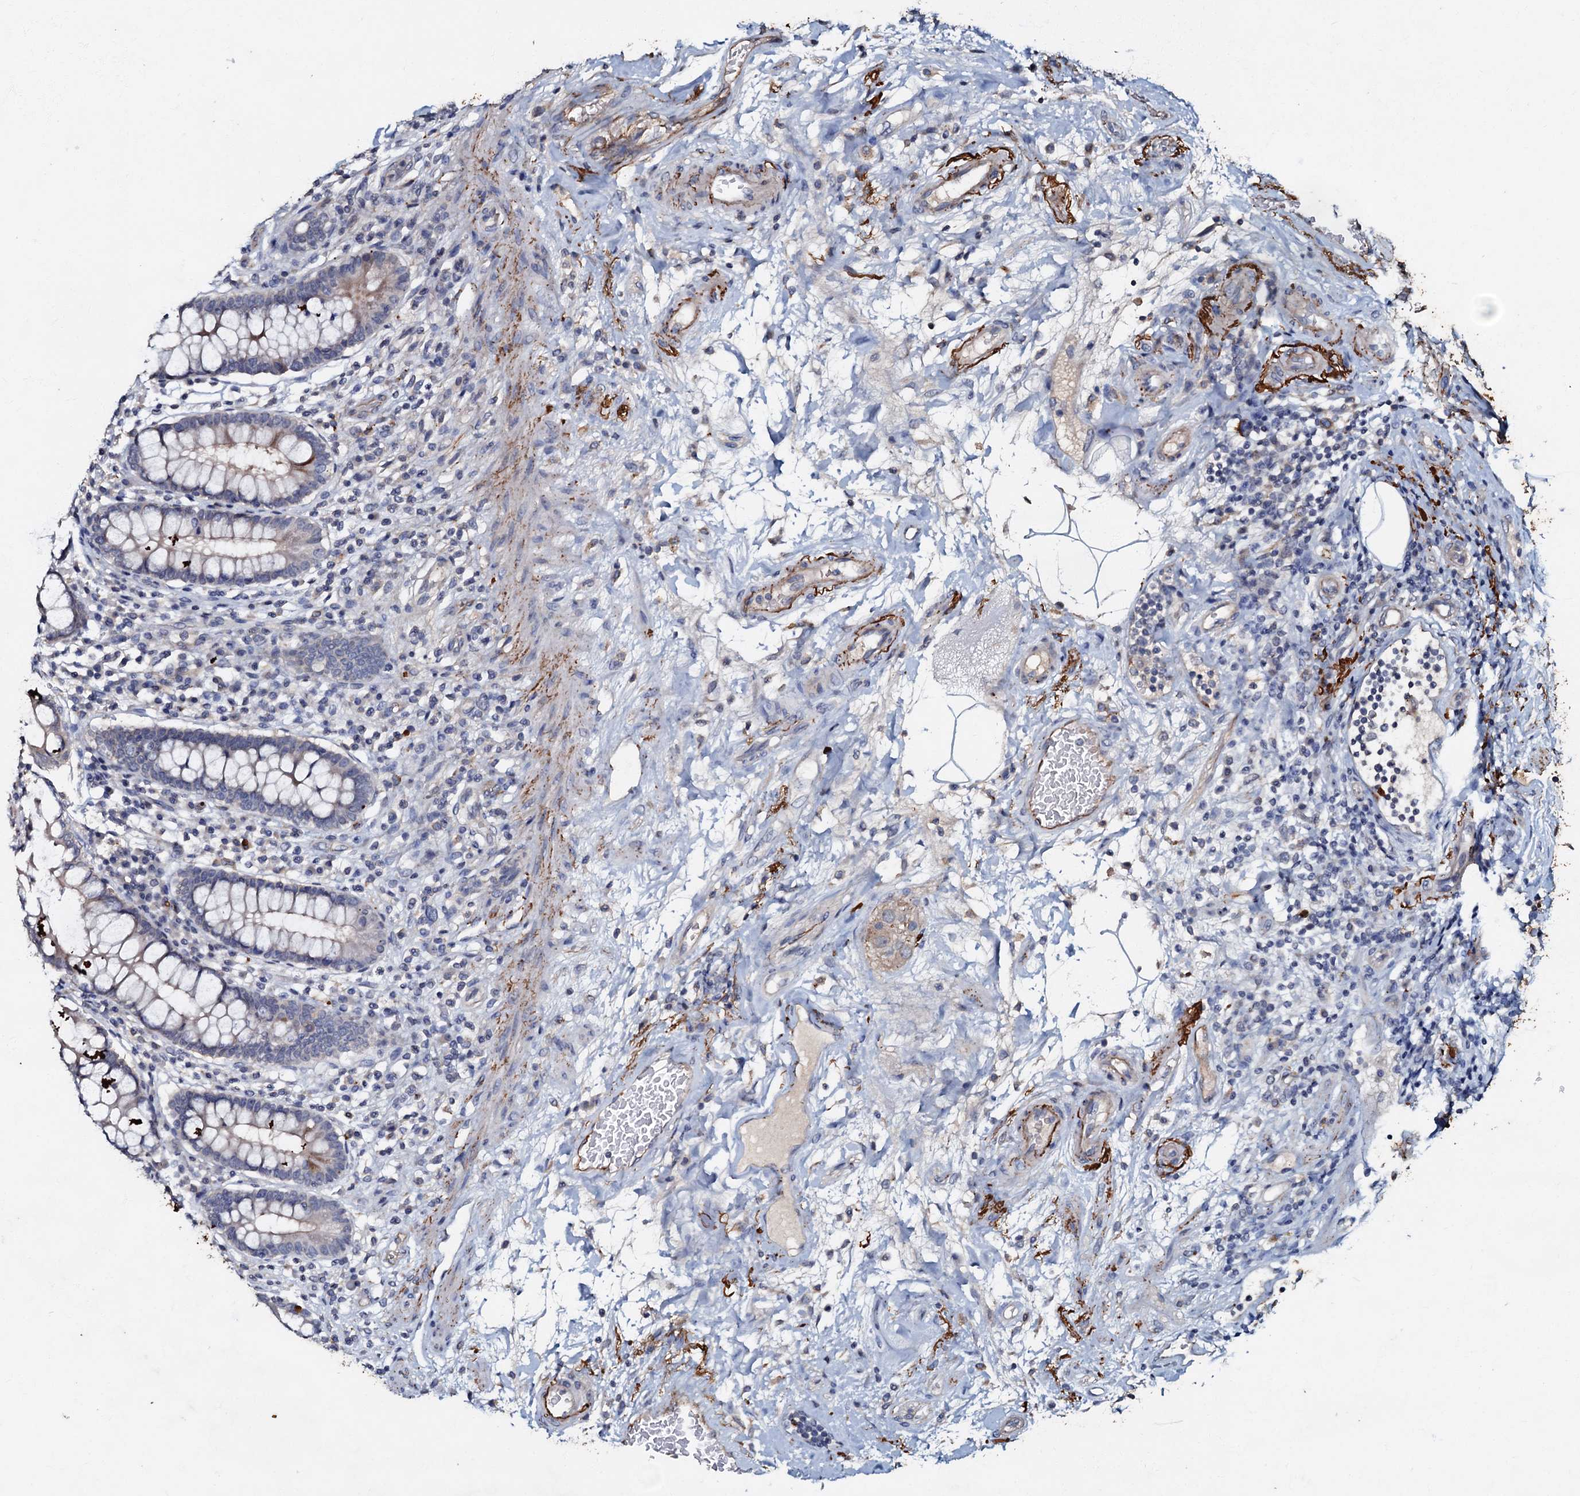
{"staining": {"intensity": "moderate", "quantity": ">75%", "location": "cytoplasmic/membranous"}, "tissue": "colon", "cell_type": "Endothelial cells", "image_type": "normal", "snomed": [{"axis": "morphology", "description": "Normal tissue, NOS"}, {"axis": "topography", "description": "Colon"}], "caption": "Unremarkable colon was stained to show a protein in brown. There is medium levels of moderate cytoplasmic/membranous positivity in approximately >75% of endothelial cells. (DAB (3,3'-diaminobenzidine) IHC, brown staining for protein, blue staining for nuclei).", "gene": "MANSC4", "patient": {"sex": "female", "age": 79}}